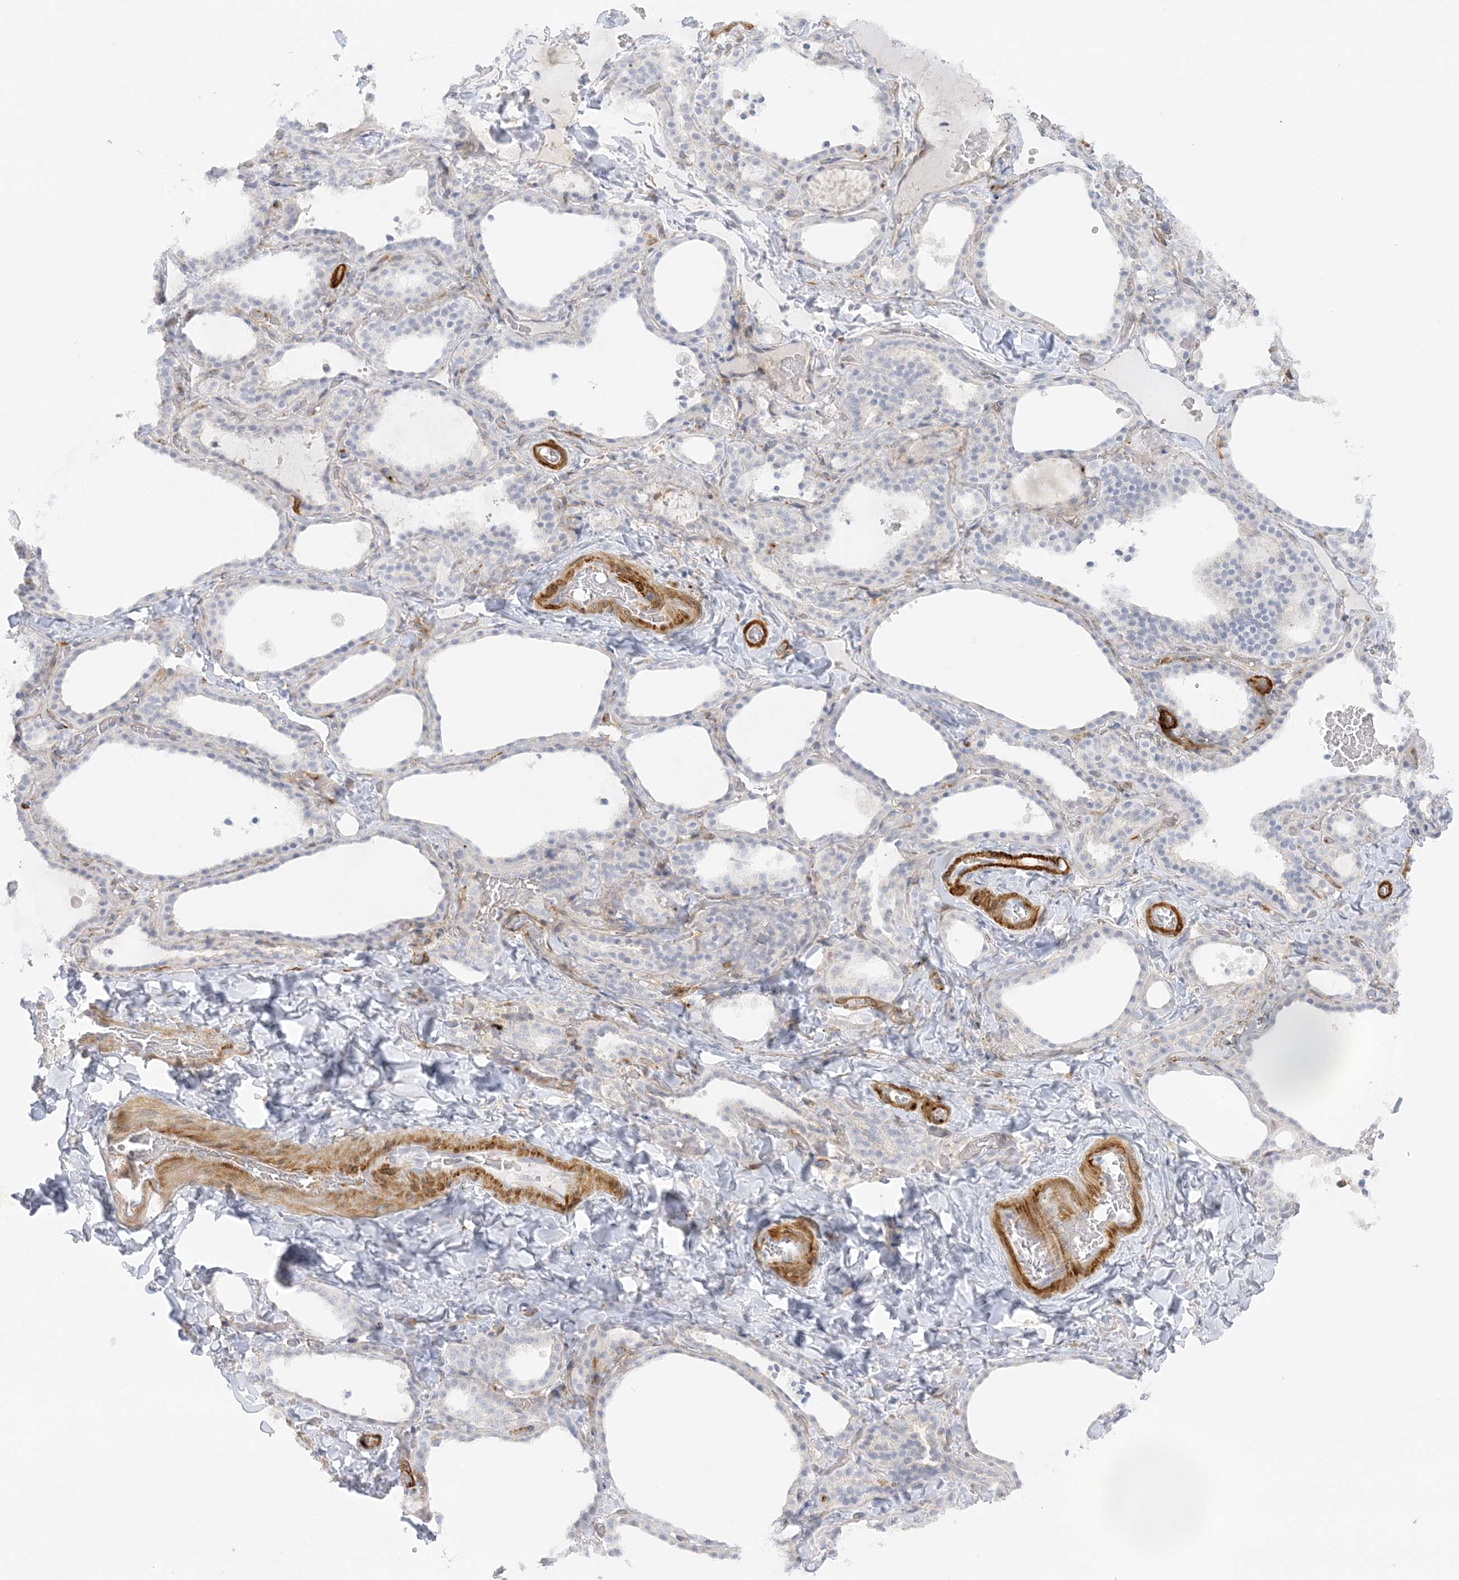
{"staining": {"intensity": "negative", "quantity": "none", "location": "none"}, "tissue": "thyroid gland", "cell_type": "Glandular cells", "image_type": "normal", "snomed": [{"axis": "morphology", "description": "Normal tissue, NOS"}, {"axis": "topography", "description": "Thyroid gland"}], "caption": "Glandular cells show no significant protein staining in benign thyroid gland. (Brightfield microscopy of DAB immunohistochemistry (IHC) at high magnification).", "gene": "ICMT", "patient": {"sex": "female", "age": 22}}